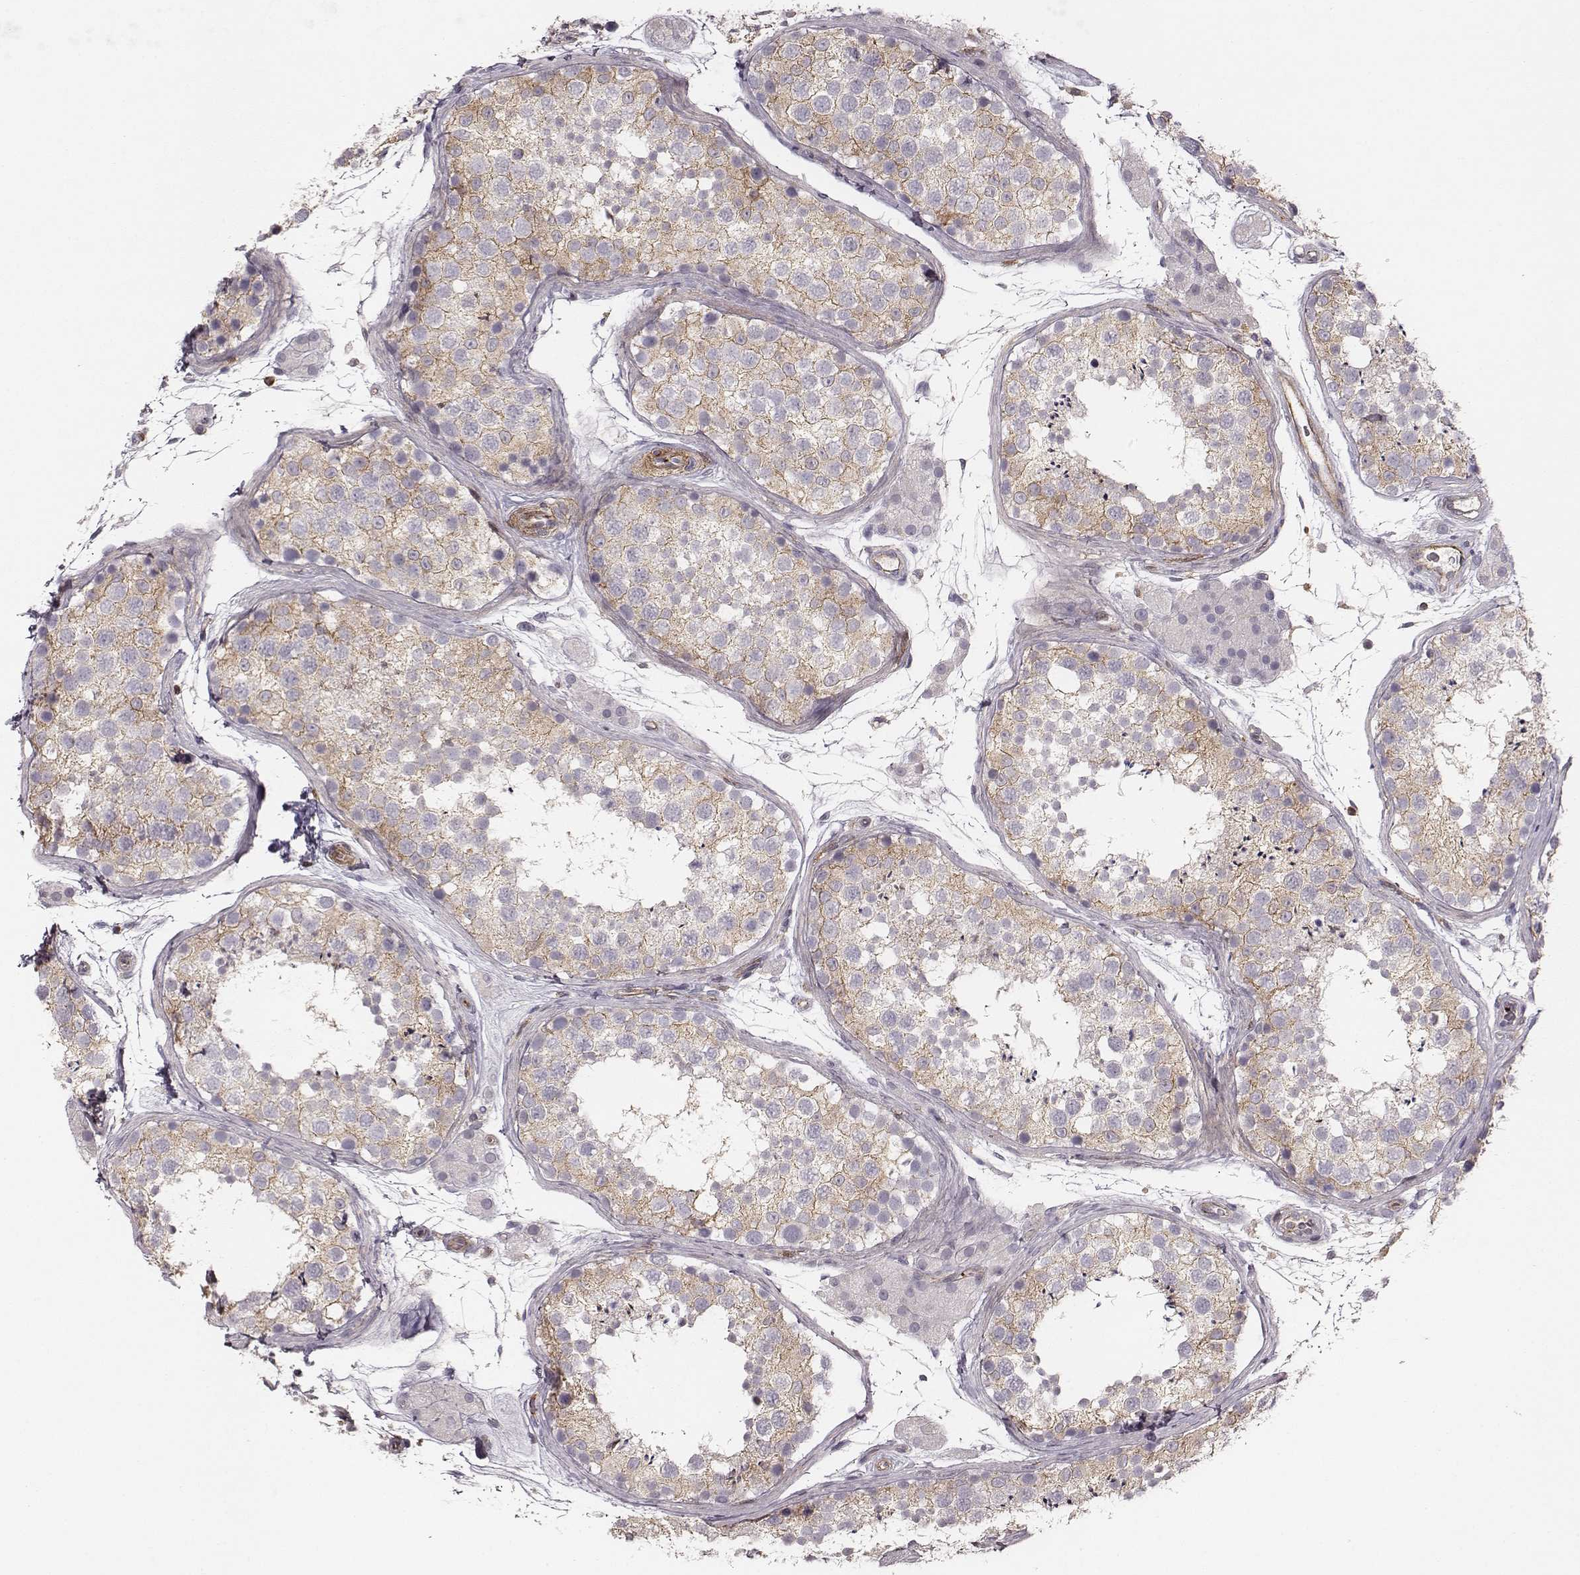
{"staining": {"intensity": "moderate", "quantity": "25%-75%", "location": "cytoplasmic/membranous"}, "tissue": "testis", "cell_type": "Cells in seminiferous ducts", "image_type": "normal", "snomed": [{"axis": "morphology", "description": "Normal tissue, NOS"}, {"axis": "topography", "description": "Testis"}], "caption": "Immunohistochemistry photomicrograph of normal testis: human testis stained using immunohistochemistry (IHC) shows medium levels of moderate protein expression localized specifically in the cytoplasmic/membranous of cells in seminiferous ducts, appearing as a cytoplasmic/membranous brown color.", "gene": "ZYX", "patient": {"sex": "male", "age": 41}}